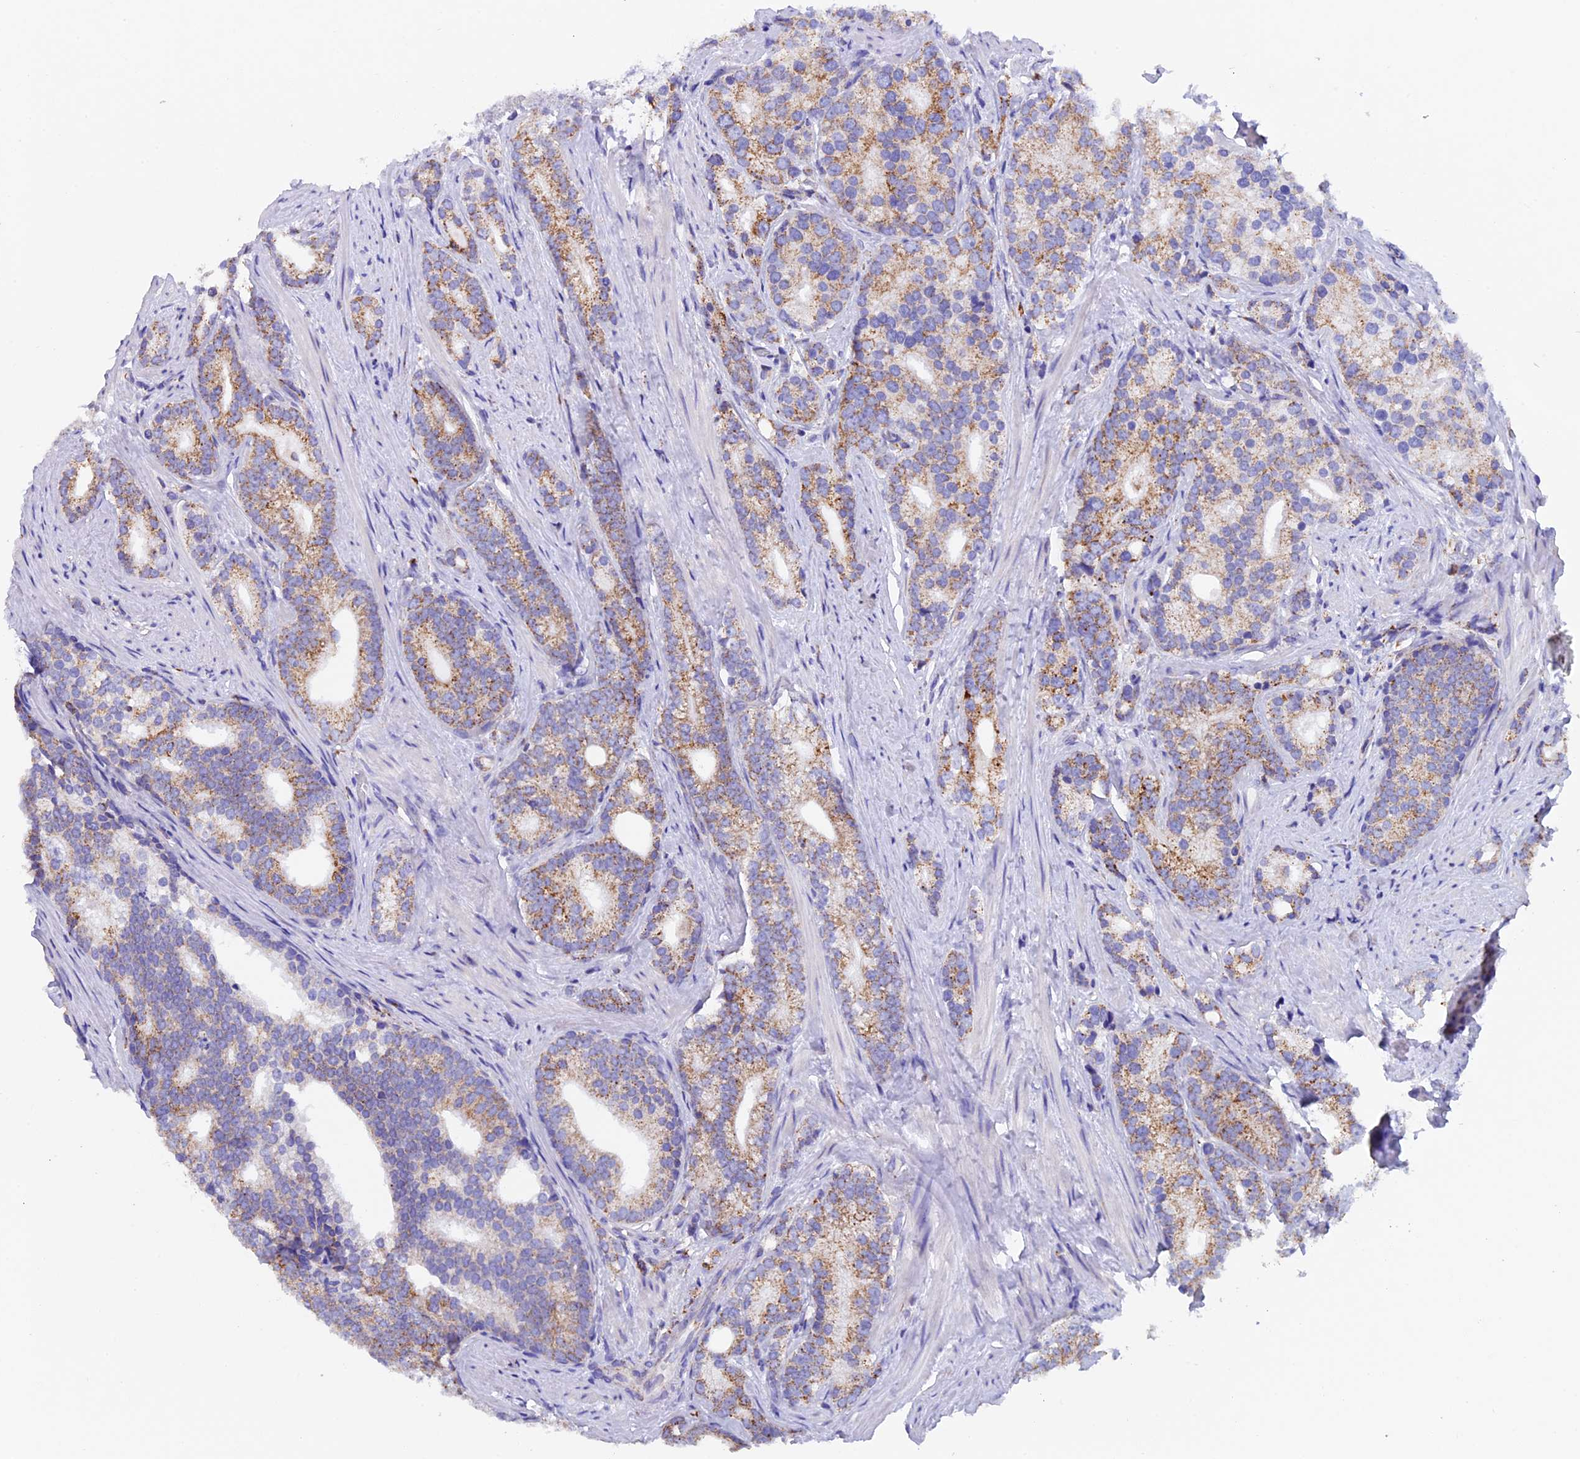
{"staining": {"intensity": "moderate", "quantity": "25%-75%", "location": "cytoplasmic/membranous"}, "tissue": "prostate cancer", "cell_type": "Tumor cells", "image_type": "cancer", "snomed": [{"axis": "morphology", "description": "Adenocarcinoma, Low grade"}, {"axis": "topography", "description": "Prostate"}], "caption": "Immunohistochemical staining of human adenocarcinoma (low-grade) (prostate) shows moderate cytoplasmic/membranous protein staining in approximately 25%-75% of tumor cells. Nuclei are stained in blue.", "gene": "SLC8B1", "patient": {"sex": "male", "age": 71}}